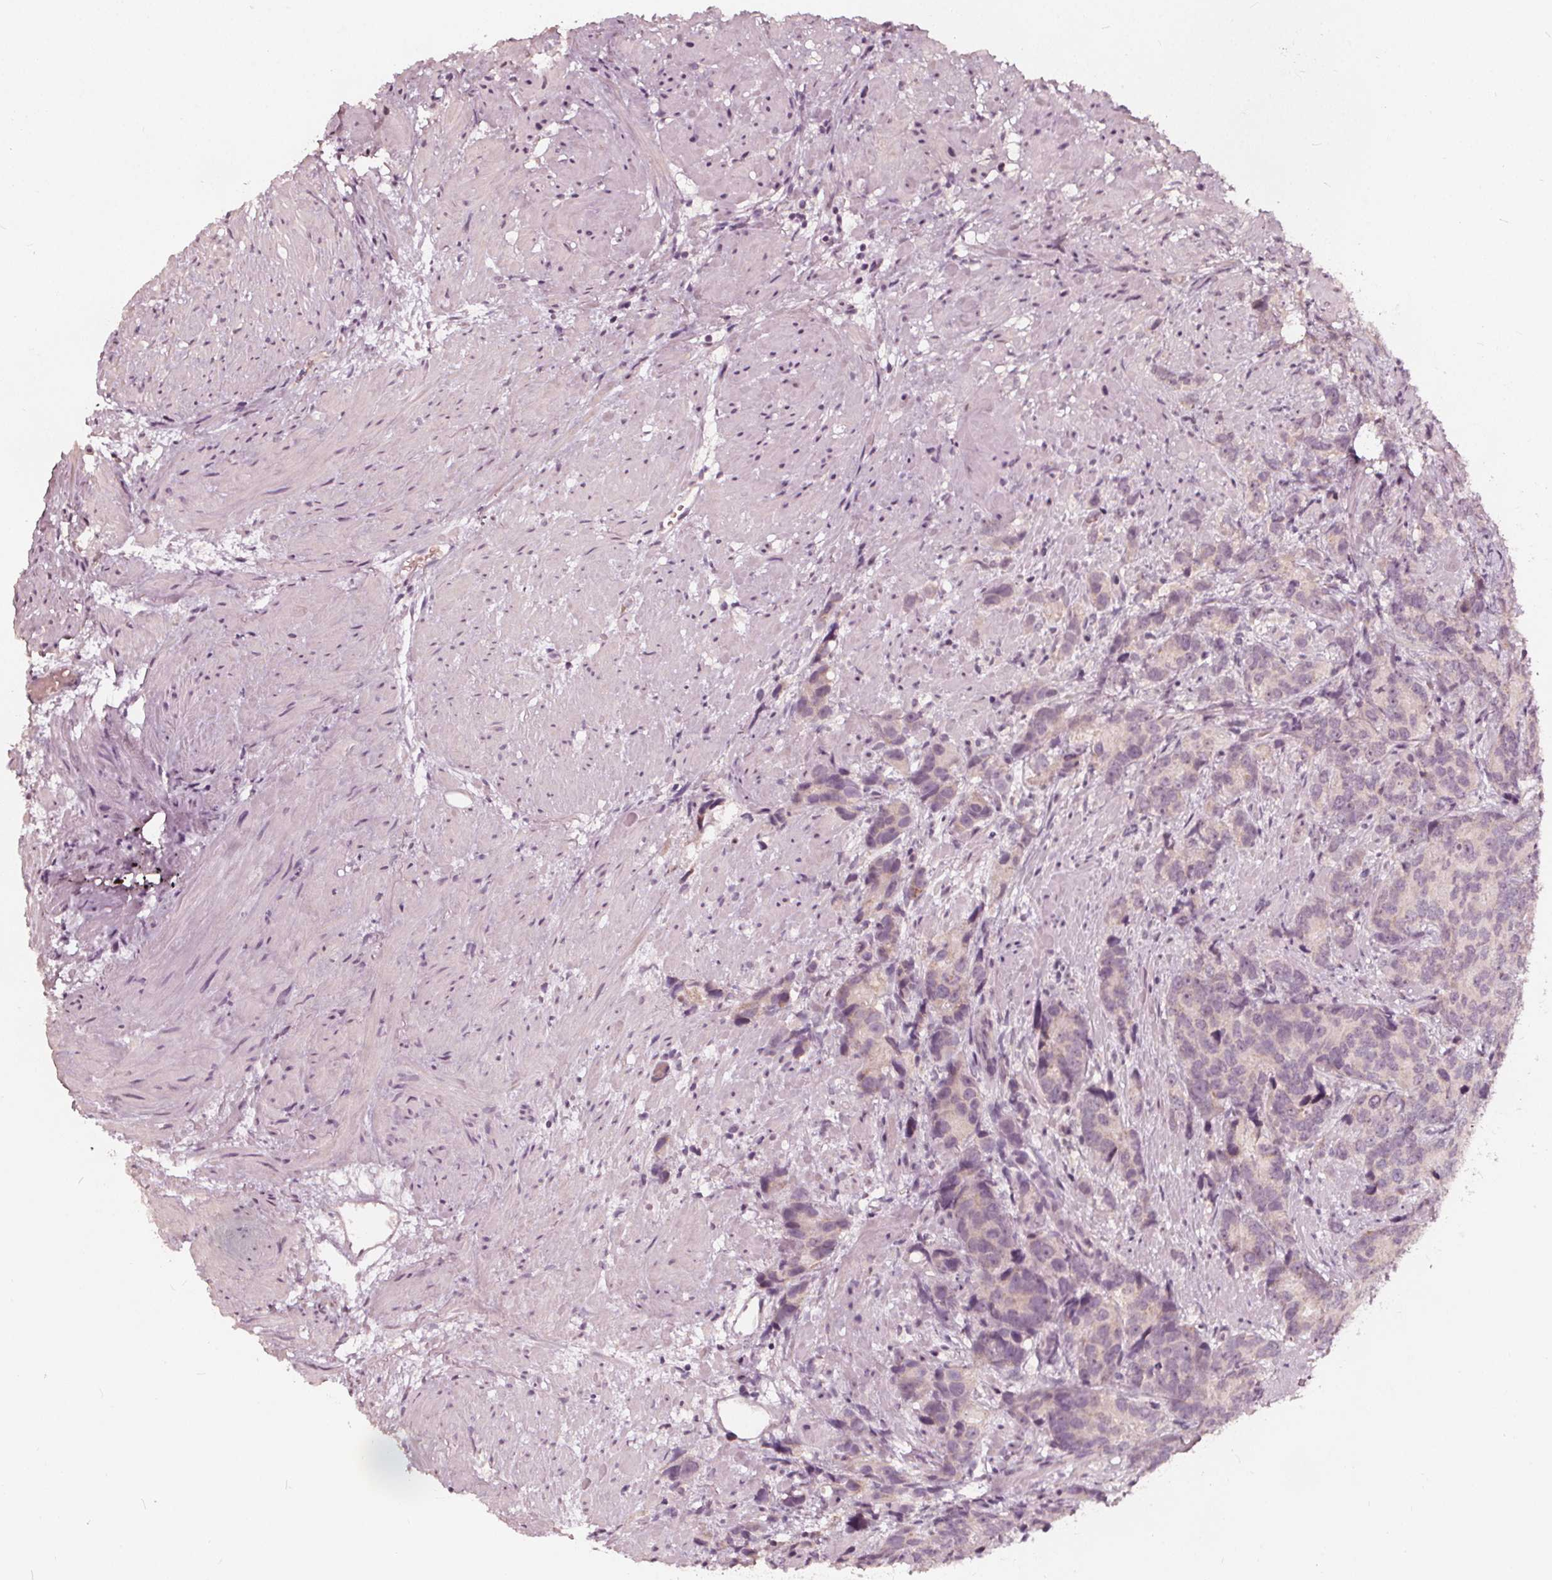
{"staining": {"intensity": "weak", "quantity": "<25%", "location": "cytoplasmic/membranous"}, "tissue": "prostate cancer", "cell_type": "Tumor cells", "image_type": "cancer", "snomed": [{"axis": "morphology", "description": "Adenocarcinoma, High grade"}, {"axis": "topography", "description": "Prostate"}], "caption": "This is a image of IHC staining of adenocarcinoma (high-grade) (prostate), which shows no staining in tumor cells.", "gene": "NPC1L1", "patient": {"sex": "male", "age": 90}}